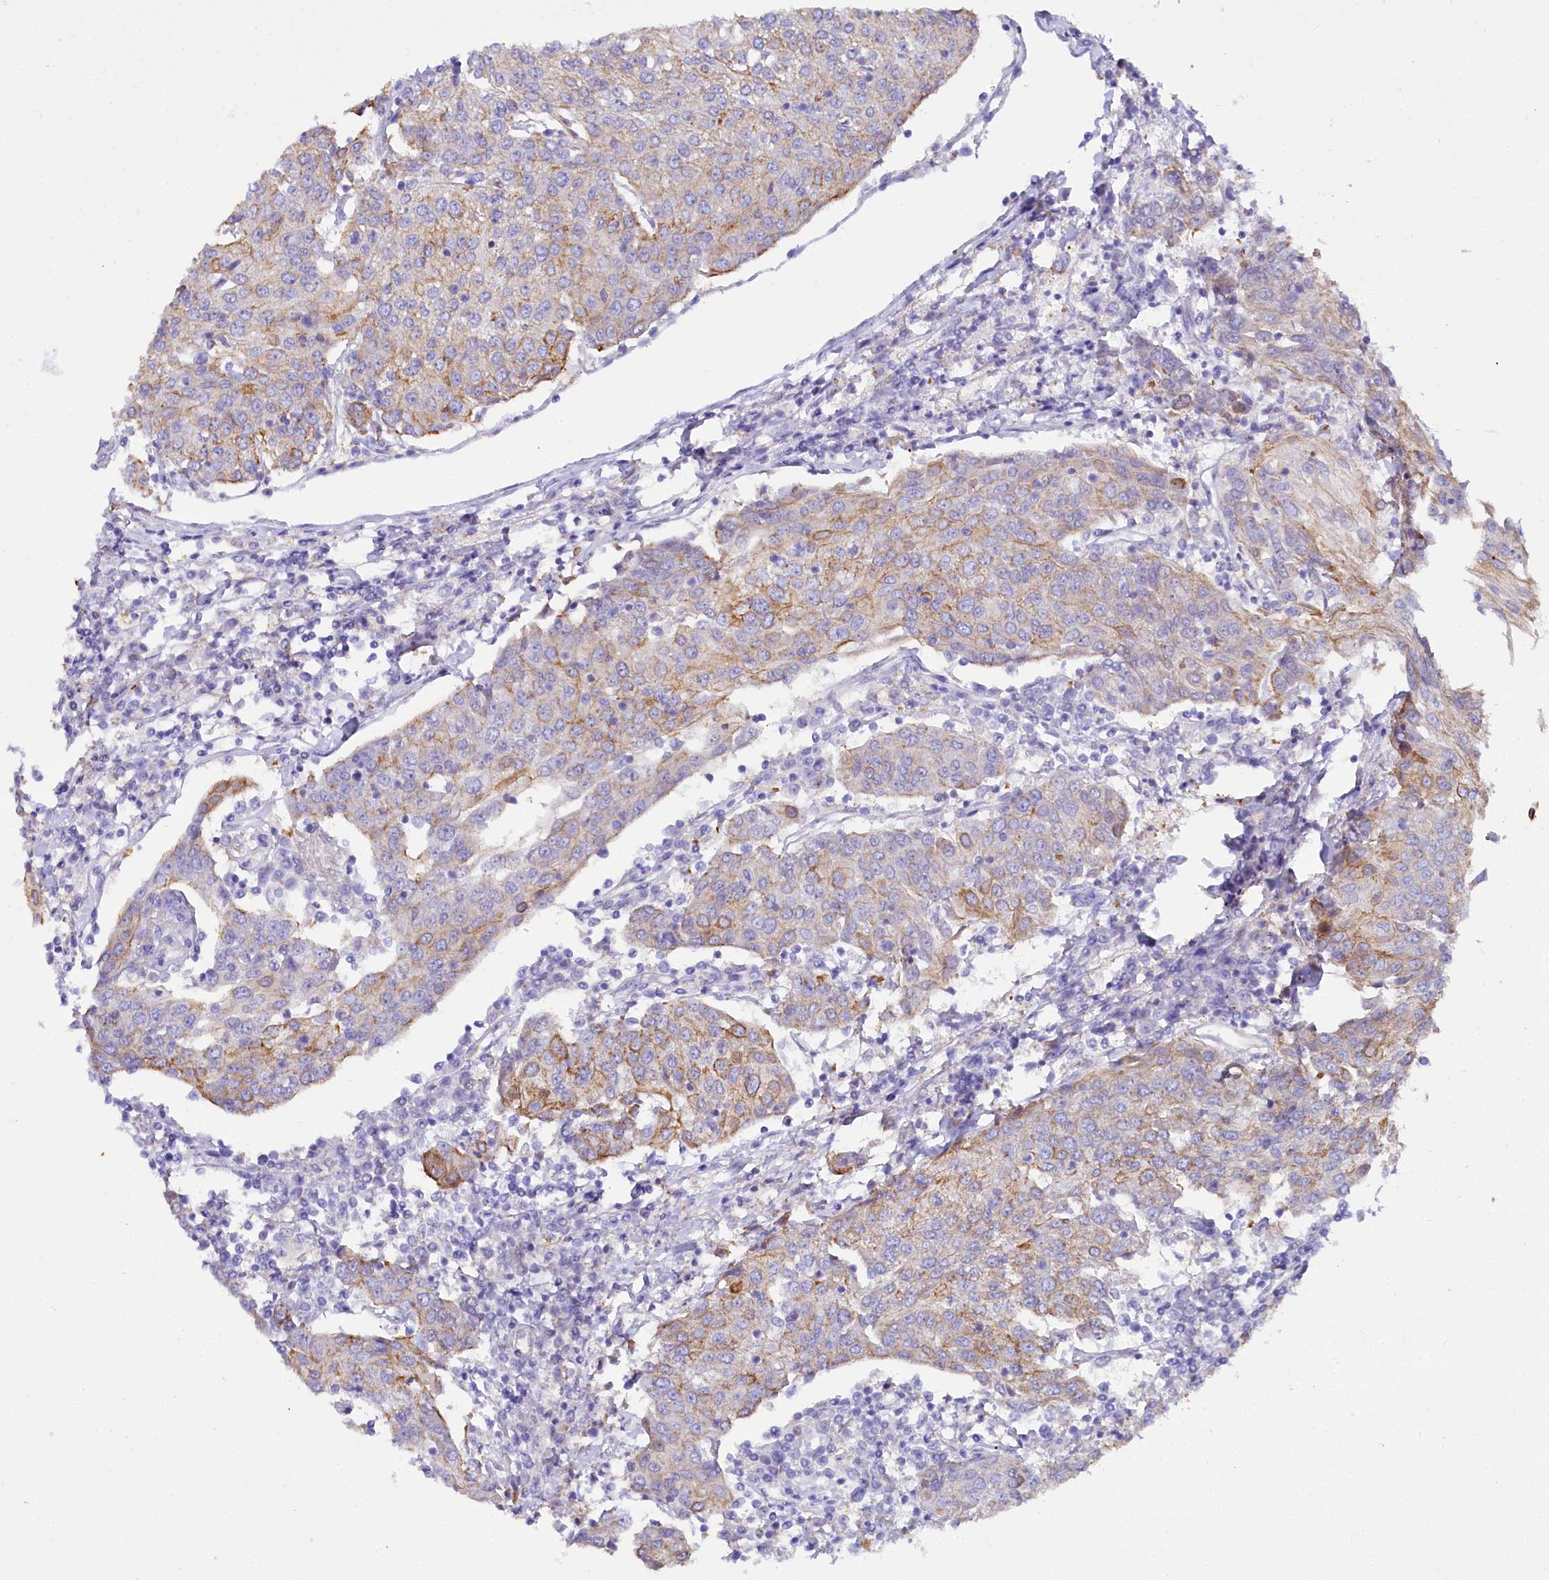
{"staining": {"intensity": "moderate", "quantity": "<25%", "location": "cytoplasmic/membranous"}, "tissue": "urothelial cancer", "cell_type": "Tumor cells", "image_type": "cancer", "snomed": [{"axis": "morphology", "description": "Urothelial carcinoma, High grade"}, {"axis": "topography", "description": "Urinary bladder"}], "caption": "Urothelial cancer stained with immunohistochemistry (IHC) reveals moderate cytoplasmic/membranous positivity in about <25% of tumor cells.", "gene": "FAAP20", "patient": {"sex": "female", "age": 85}}